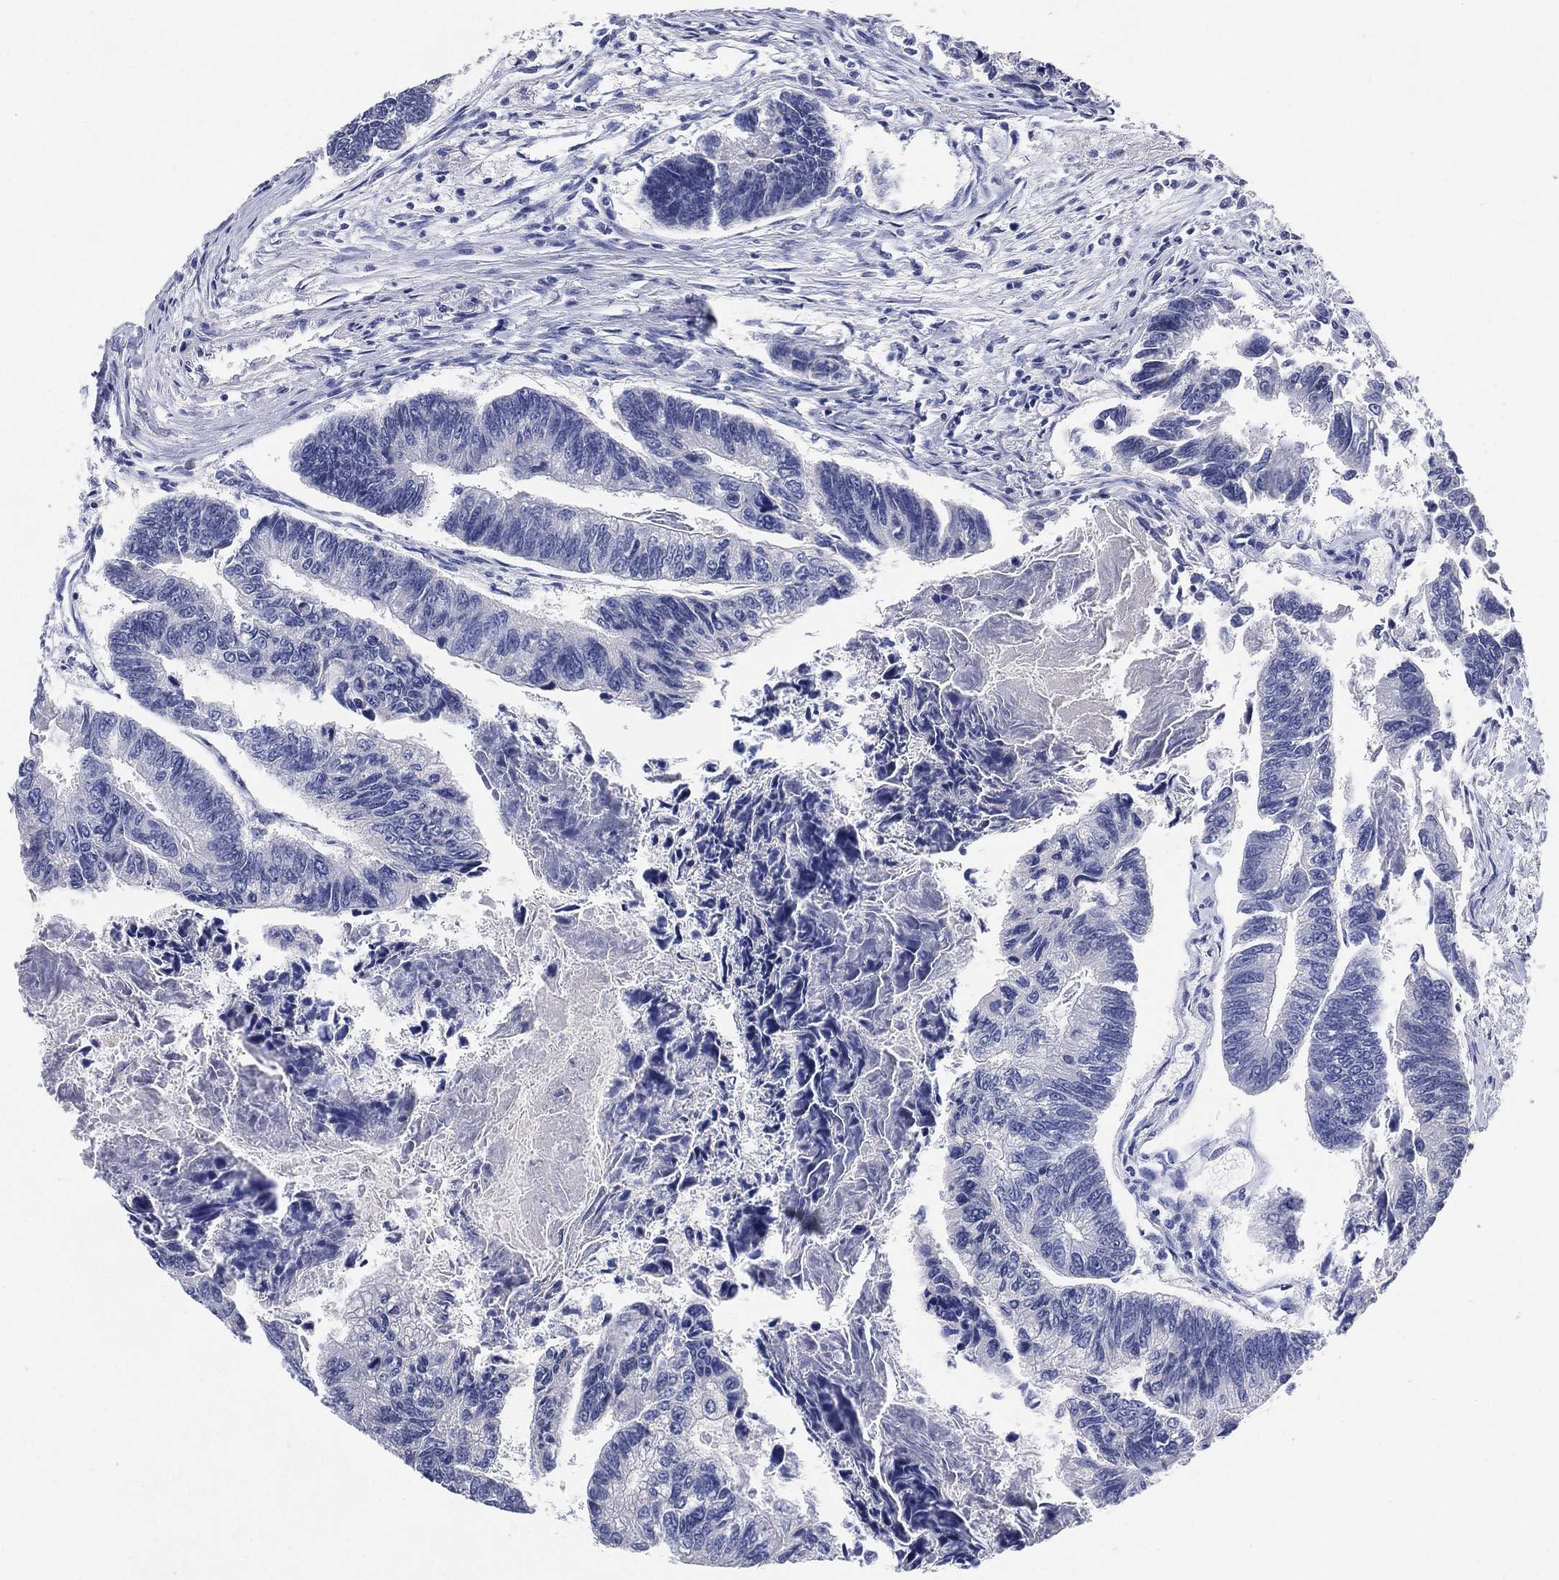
{"staining": {"intensity": "negative", "quantity": "none", "location": "none"}, "tissue": "colorectal cancer", "cell_type": "Tumor cells", "image_type": "cancer", "snomed": [{"axis": "morphology", "description": "Adenocarcinoma, NOS"}, {"axis": "topography", "description": "Colon"}], "caption": "DAB immunohistochemical staining of human colorectal adenocarcinoma demonstrates no significant expression in tumor cells.", "gene": "IYD", "patient": {"sex": "female", "age": 65}}